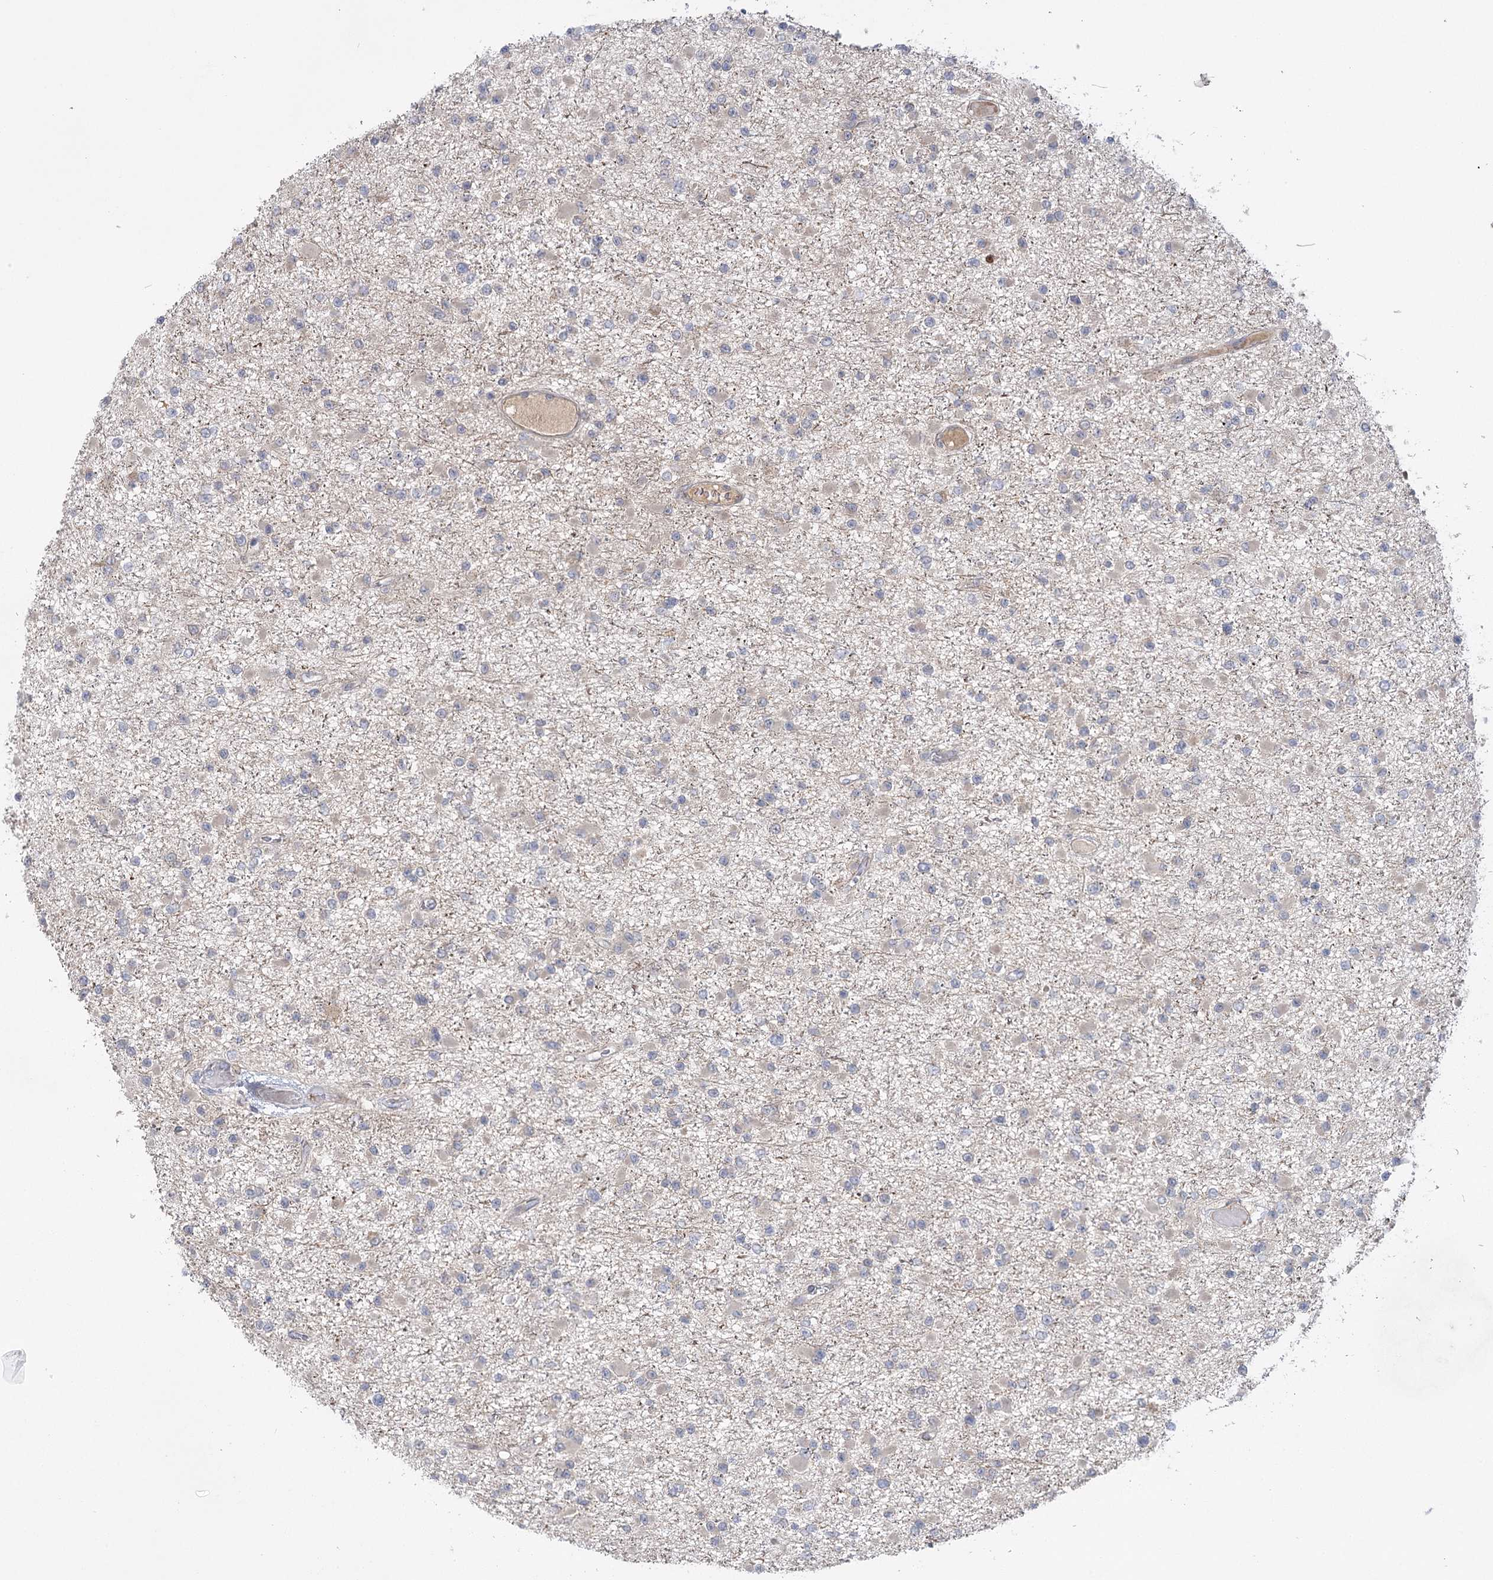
{"staining": {"intensity": "negative", "quantity": "none", "location": "none"}, "tissue": "glioma", "cell_type": "Tumor cells", "image_type": "cancer", "snomed": [{"axis": "morphology", "description": "Glioma, malignant, Low grade"}, {"axis": "topography", "description": "Brain"}], "caption": "This is an IHC photomicrograph of human malignant glioma (low-grade). There is no positivity in tumor cells.", "gene": "KCNN2", "patient": {"sex": "female", "age": 22}}